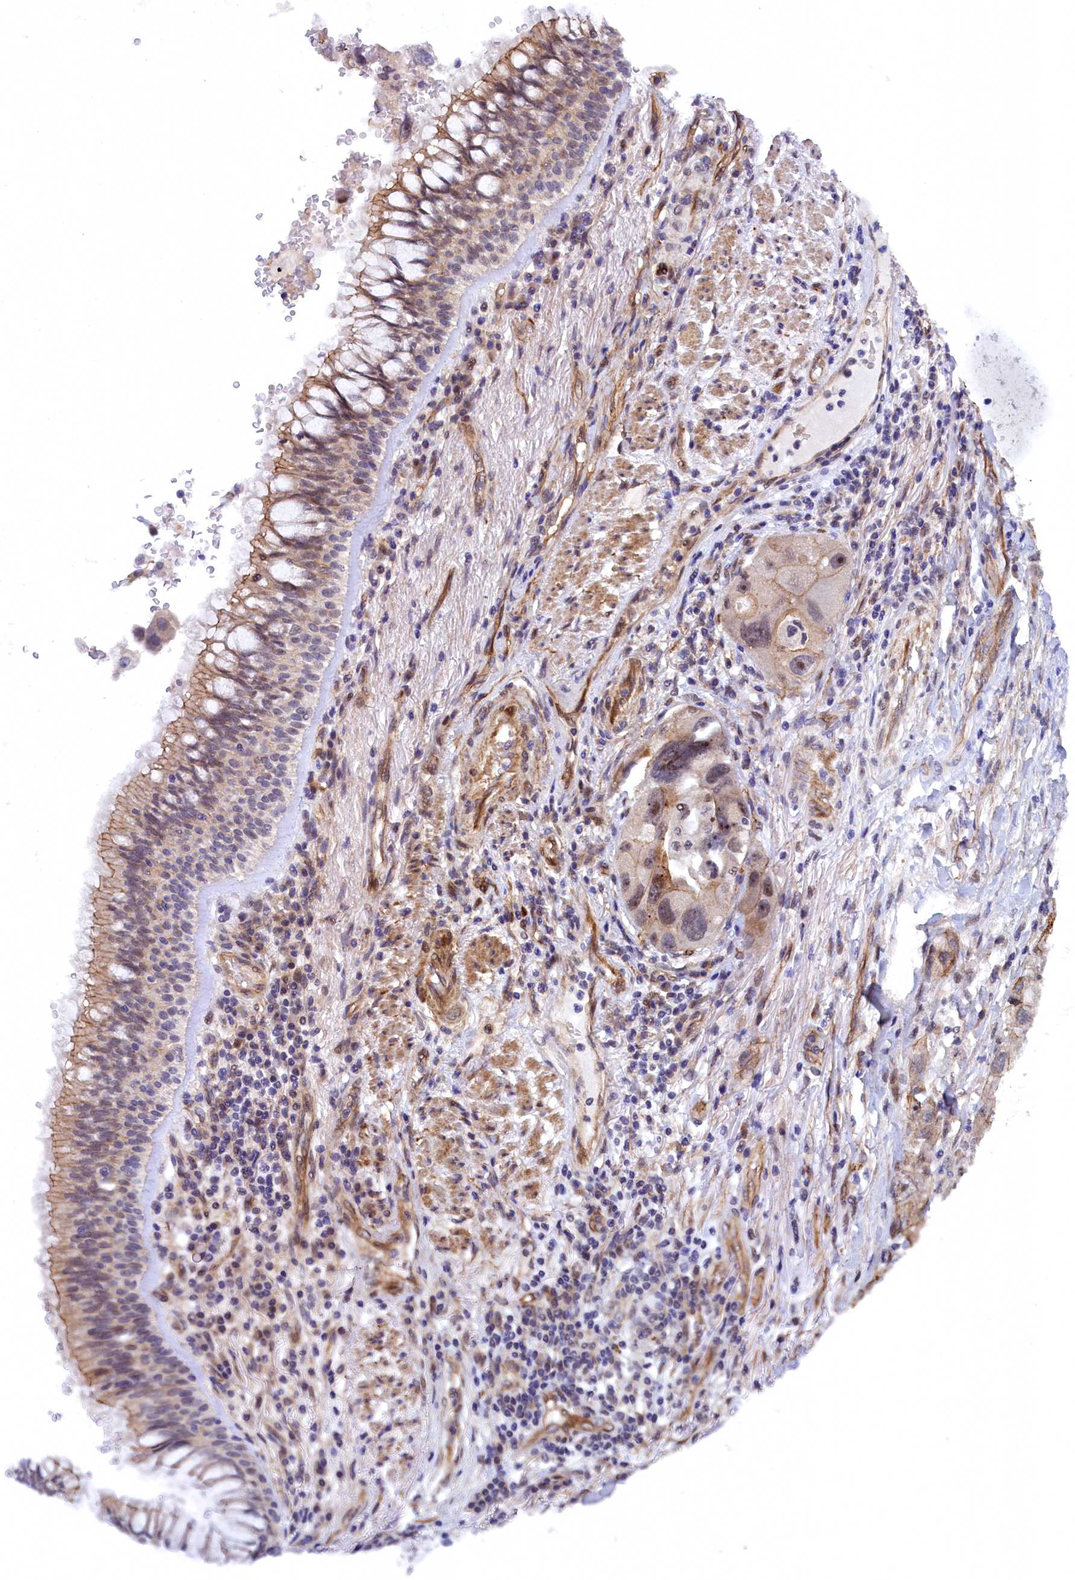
{"staining": {"intensity": "moderate", "quantity": "25%-75%", "location": "cytoplasmic/membranous"}, "tissue": "lung cancer", "cell_type": "Tumor cells", "image_type": "cancer", "snomed": [{"axis": "morphology", "description": "Adenocarcinoma, NOS"}, {"axis": "topography", "description": "Lung"}], "caption": "Protein expression by immunohistochemistry shows moderate cytoplasmic/membranous staining in approximately 25%-75% of tumor cells in lung adenocarcinoma. (DAB (3,3'-diaminobenzidine) IHC, brown staining for protein, blue staining for nuclei).", "gene": "ARL14EP", "patient": {"sex": "female", "age": 54}}